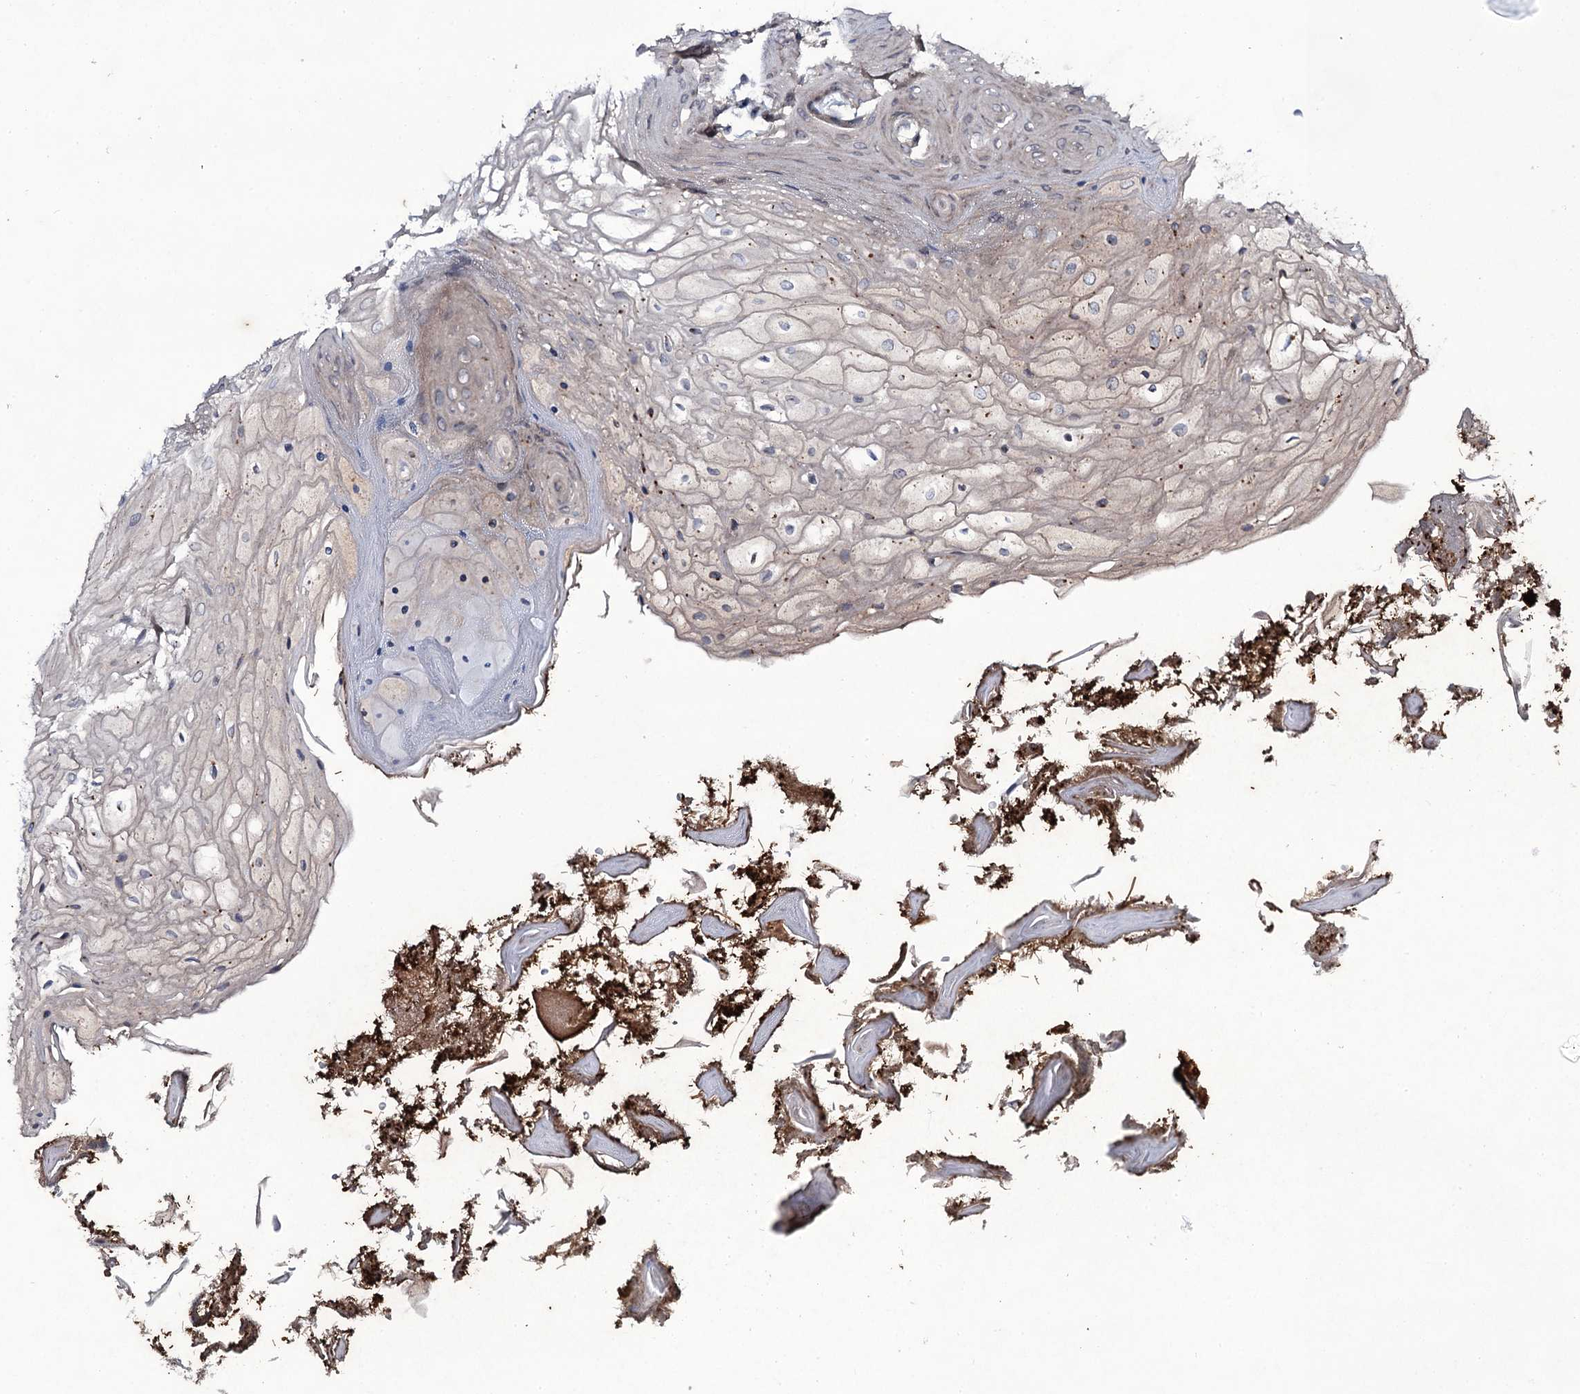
{"staining": {"intensity": "weak", "quantity": "25%-75%", "location": "cytoplasmic/membranous"}, "tissue": "oral mucosa", "cell_type": "Squamous epithelial cells", "image_type": "normal", "snomed": [{"axis": "morphology", "description": "Normal tissue, NOS"}, {"axis": "topography", "description": "Oral tissue"}], "caption": "DAB (3,3'-diaminobenzidine) immunohistochemical staining of unremarkable human oral mucosa exhibits weak cytoplasmic/membranous protein positivity in about 25%-75% of squamous epithelial cells.", "gene": "SNAP23", "patient": {"sex": "female", "age": 80}}